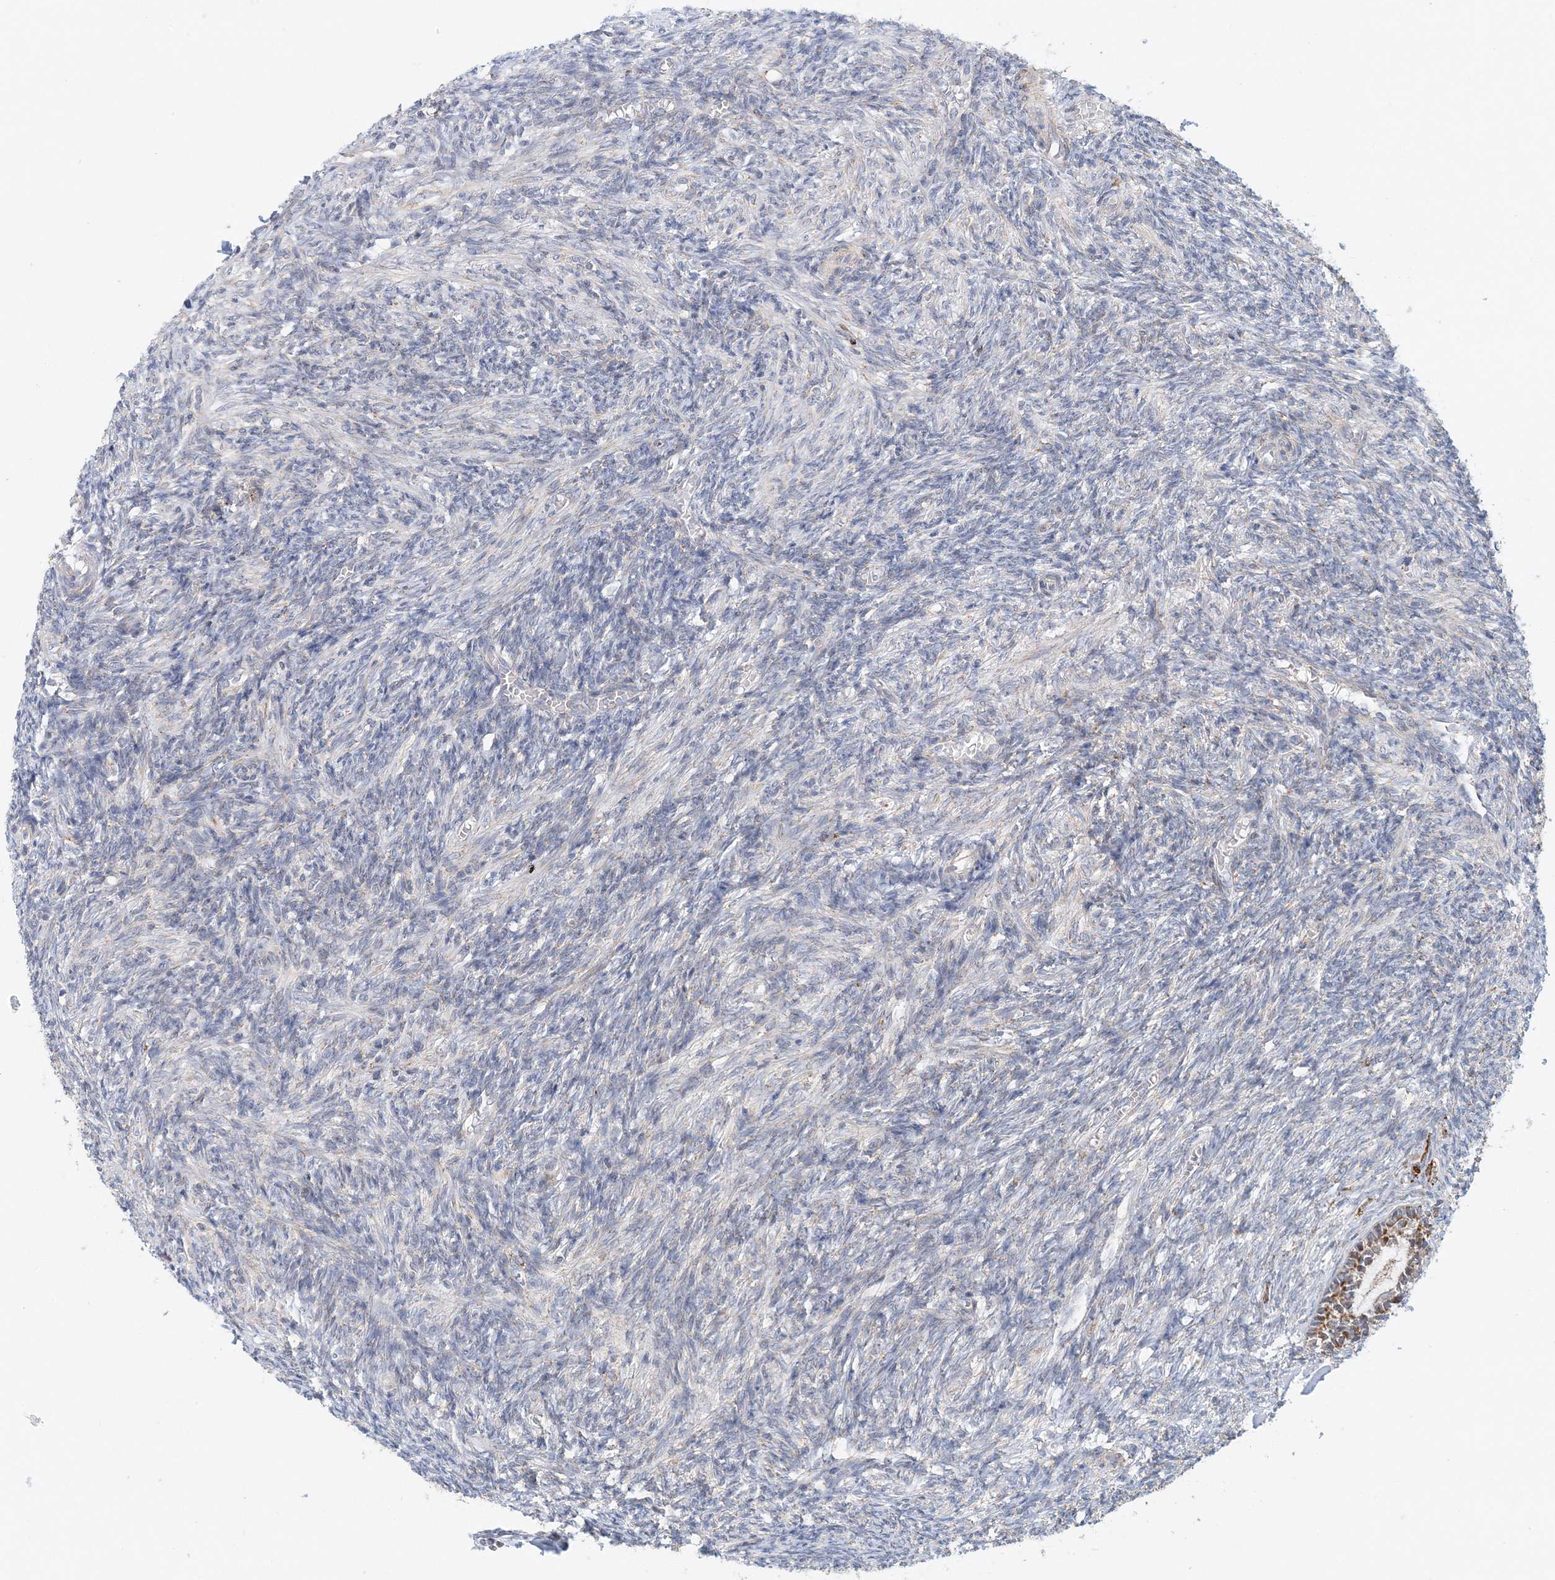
{"staining": {"intensity": "negative", "quantity": "none", "location": "none"}, "tissue": "ovary", "cell_type": "Ovarian stroma cells", "image_type": "normal", "snomed": [{"axis": "morphology", "description": "Normal tissue, NOS"}, {"axis": "topography", "description": "Ovary"}], "caption": "High magnification brightfield microscopy of normal ovary stained with DAB (brown) and counterstained with hematoxylin (blue): ovarian stroma cells show no significant staining. (Stains: DAB (3,3'-diaminobenzidine) immunohistochemistry with hematoxylin counter stain, Microscopy: brightfield microscopy at high magnification).", "gene": "BDH1", "patient": {"sex": "female", "age": 27}}